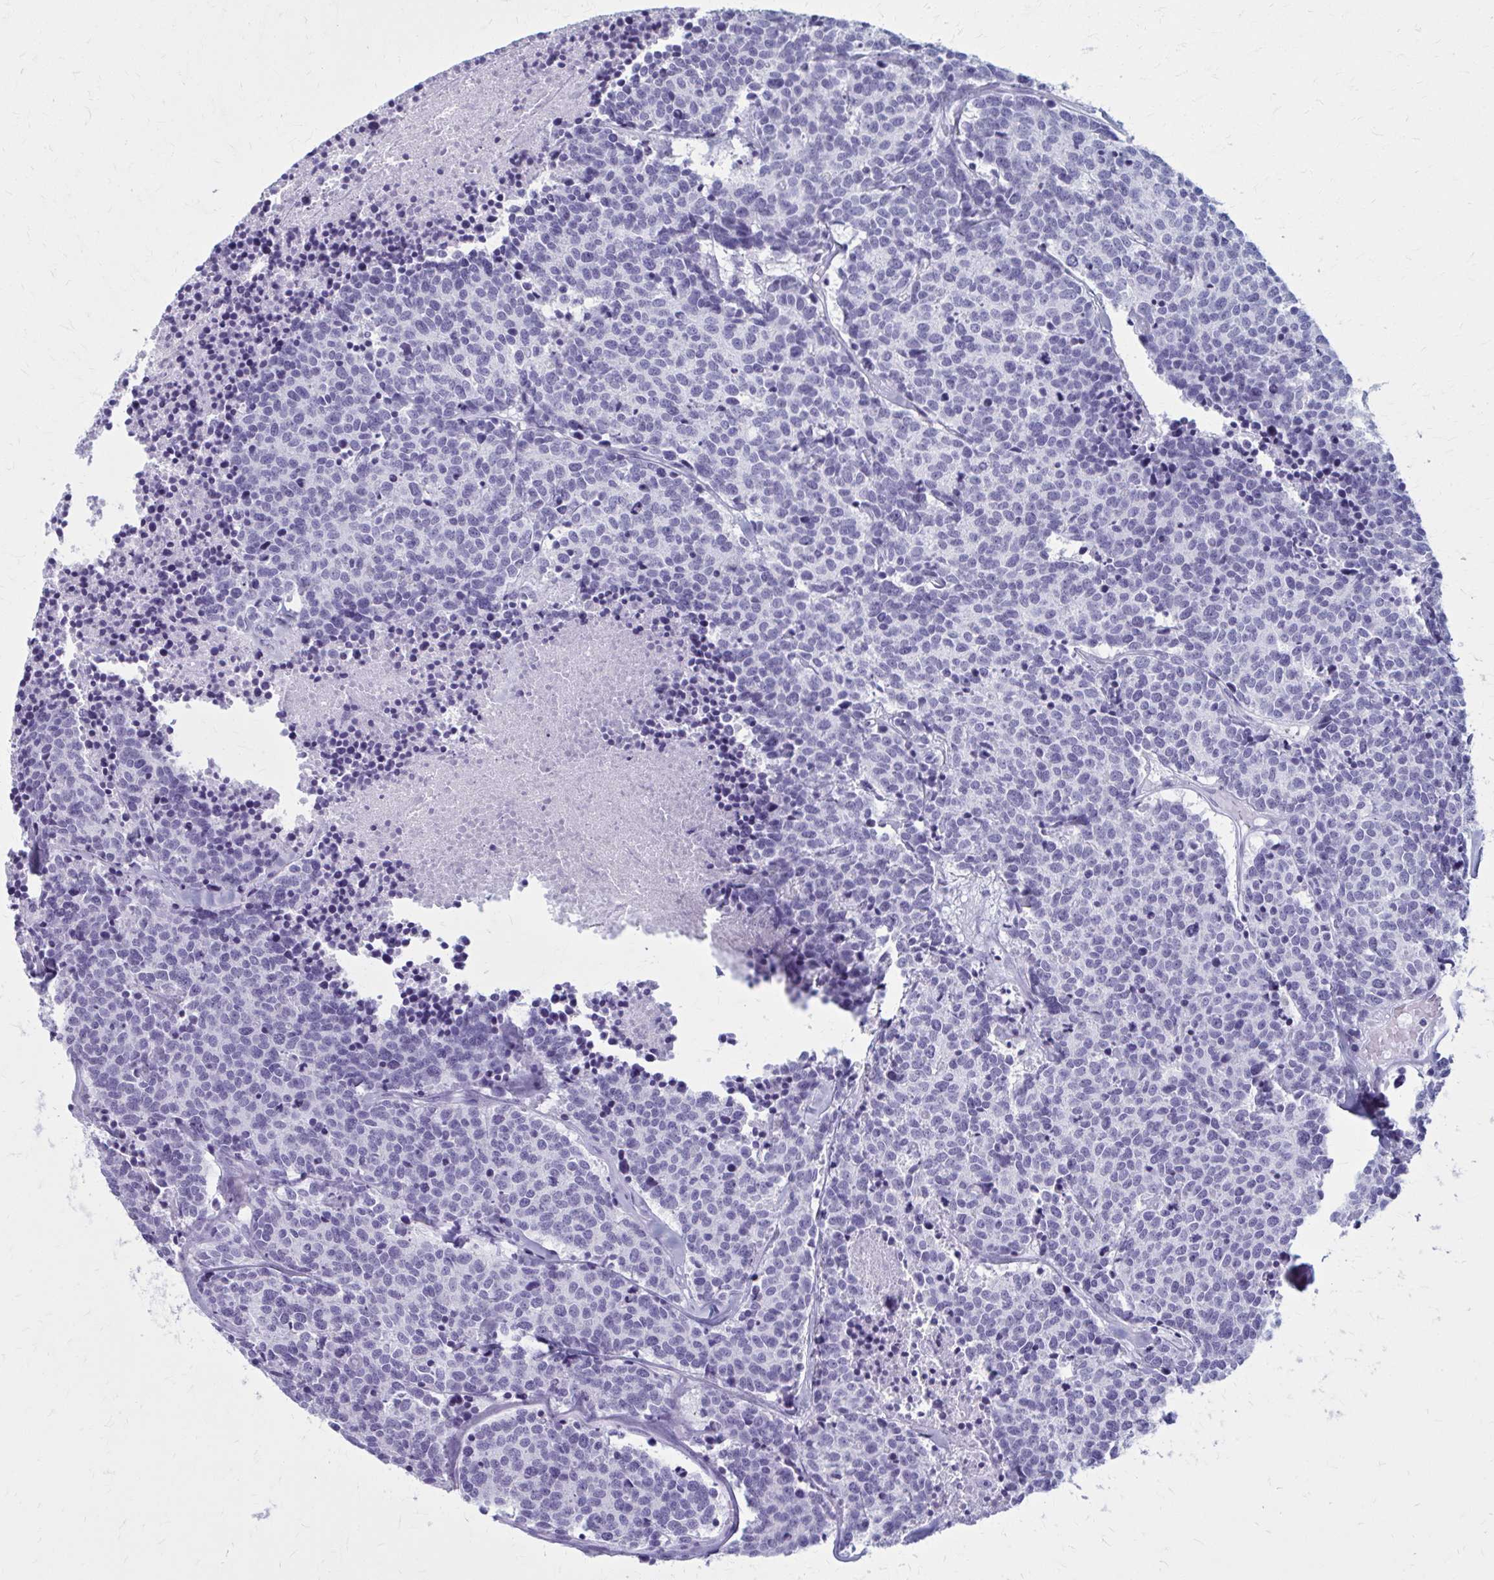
{"staining": {"intensity": "negative", "quantity": "none", "location": "none"}, "tissue": "carcinoid", "cell_type": "Tumor cells", "image_type": "cancer", "snomed": [{"axis": "morphology", "description": "Carcinoid, malignant, NOS"}, {"axis": "topography", "description": "Skin"}], "caption": "This is an immunohistochemistry photomicrograph of human carcinoid. There is no staining in tumor cells.", "gene": "ZDHHC7", "patient": {"sex": "female", "age": 79}}